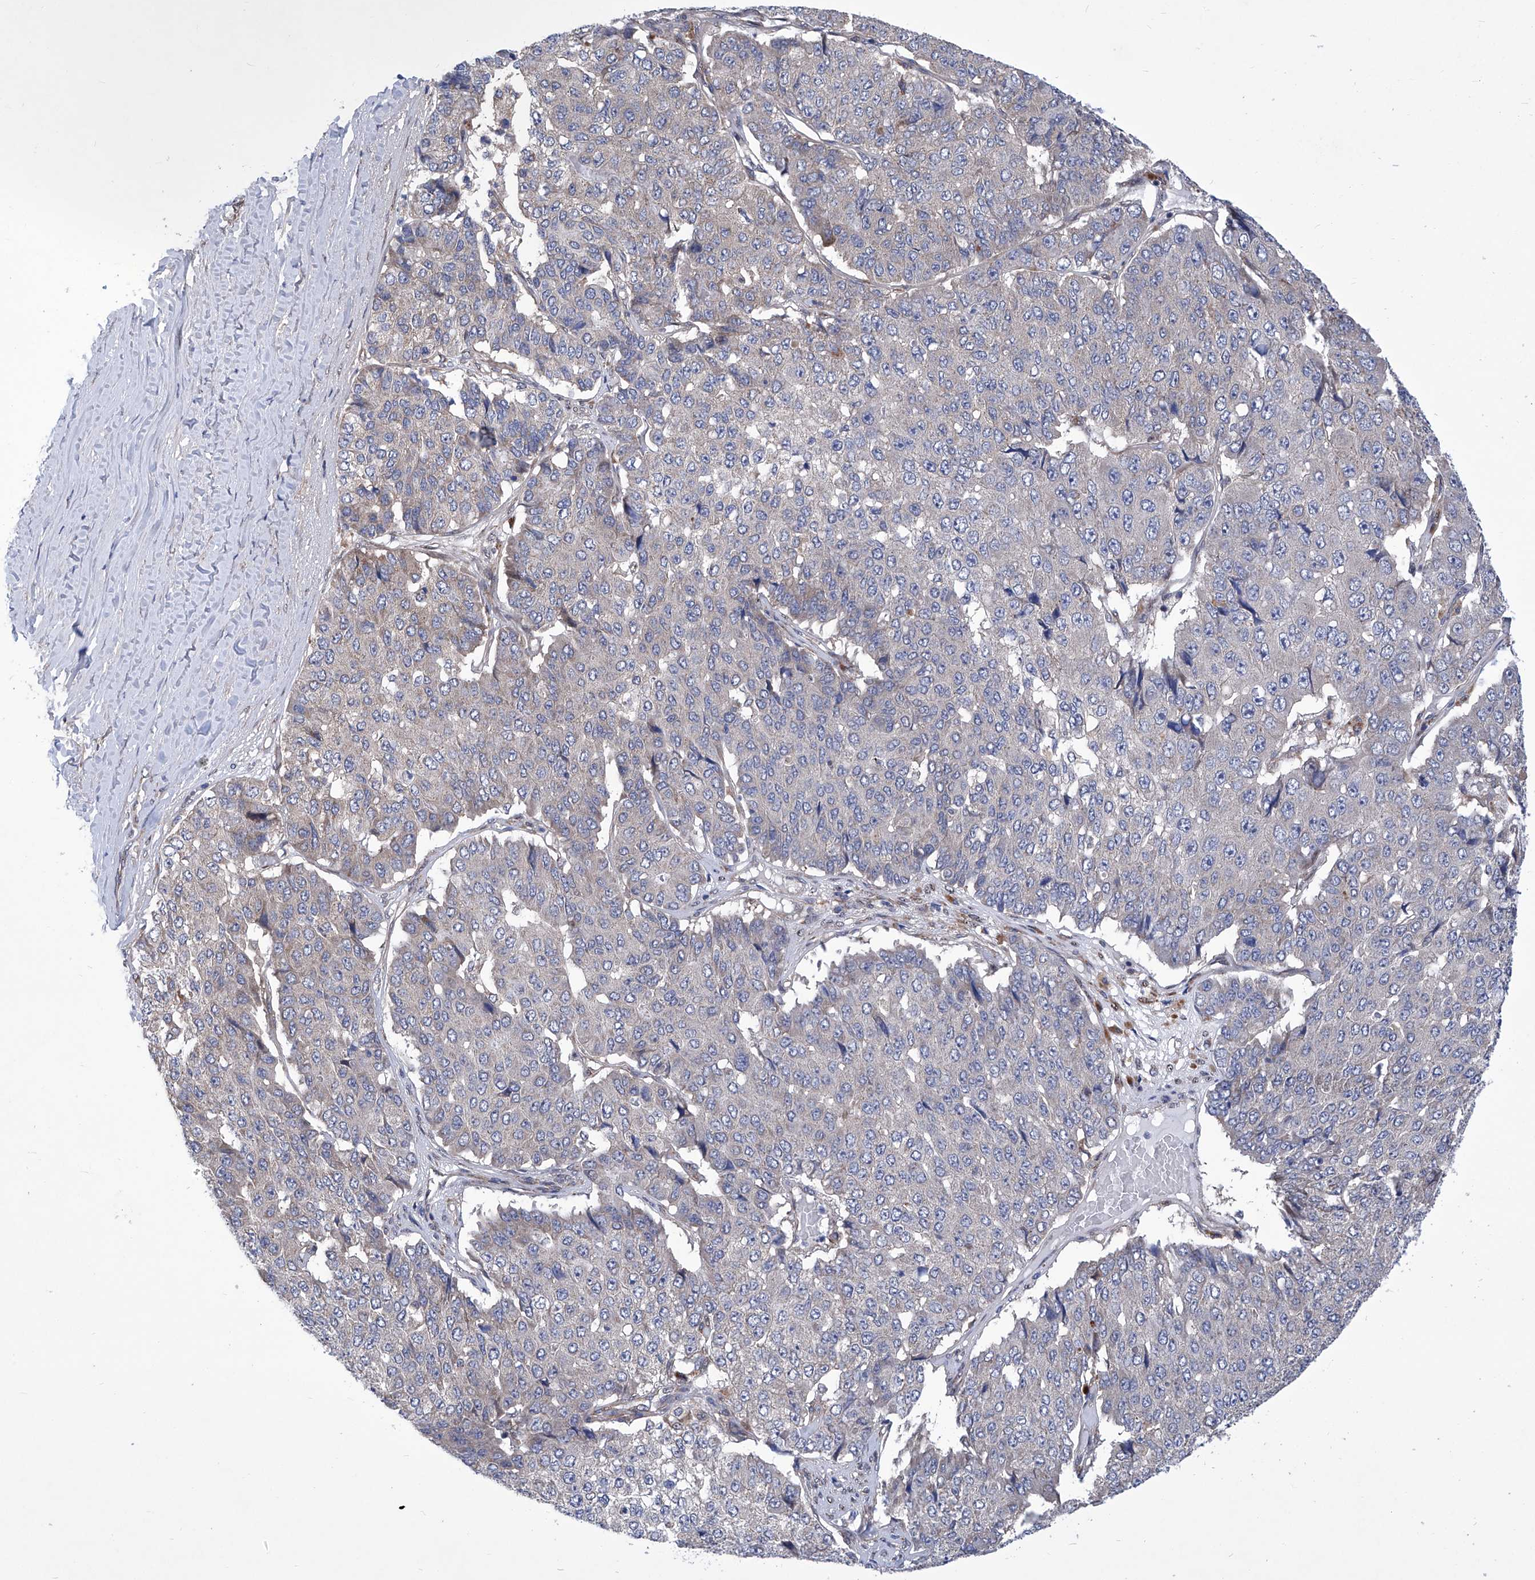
{"staining": {"intensity": "negative", "quantity": "none", "location": "none"}, "tissue": "pancreatic cancer", "cell_type": "Tumor cells", "image_type": "cancer", "snomed": [{"axis": "morphology", "description": "Adenocarcinoma, NOS"}, {"axis": "topography", "description": "Pancreas"}], "caption": "High power microscopy photomicrograph of an immunohistochemistry (IHC) micrograph of pancreatic cancer (adenocarcinoma), revealing no significant positivity in tumor cells. (Stains: DAB (3,3'-diaminobenzidine) immunohistochemistry with hematoxylin counter stain, Microscopy: brightfield microscopy at high magnification).", "gene": "KTI12", "patient": {"sex": "male", "age": 50}}